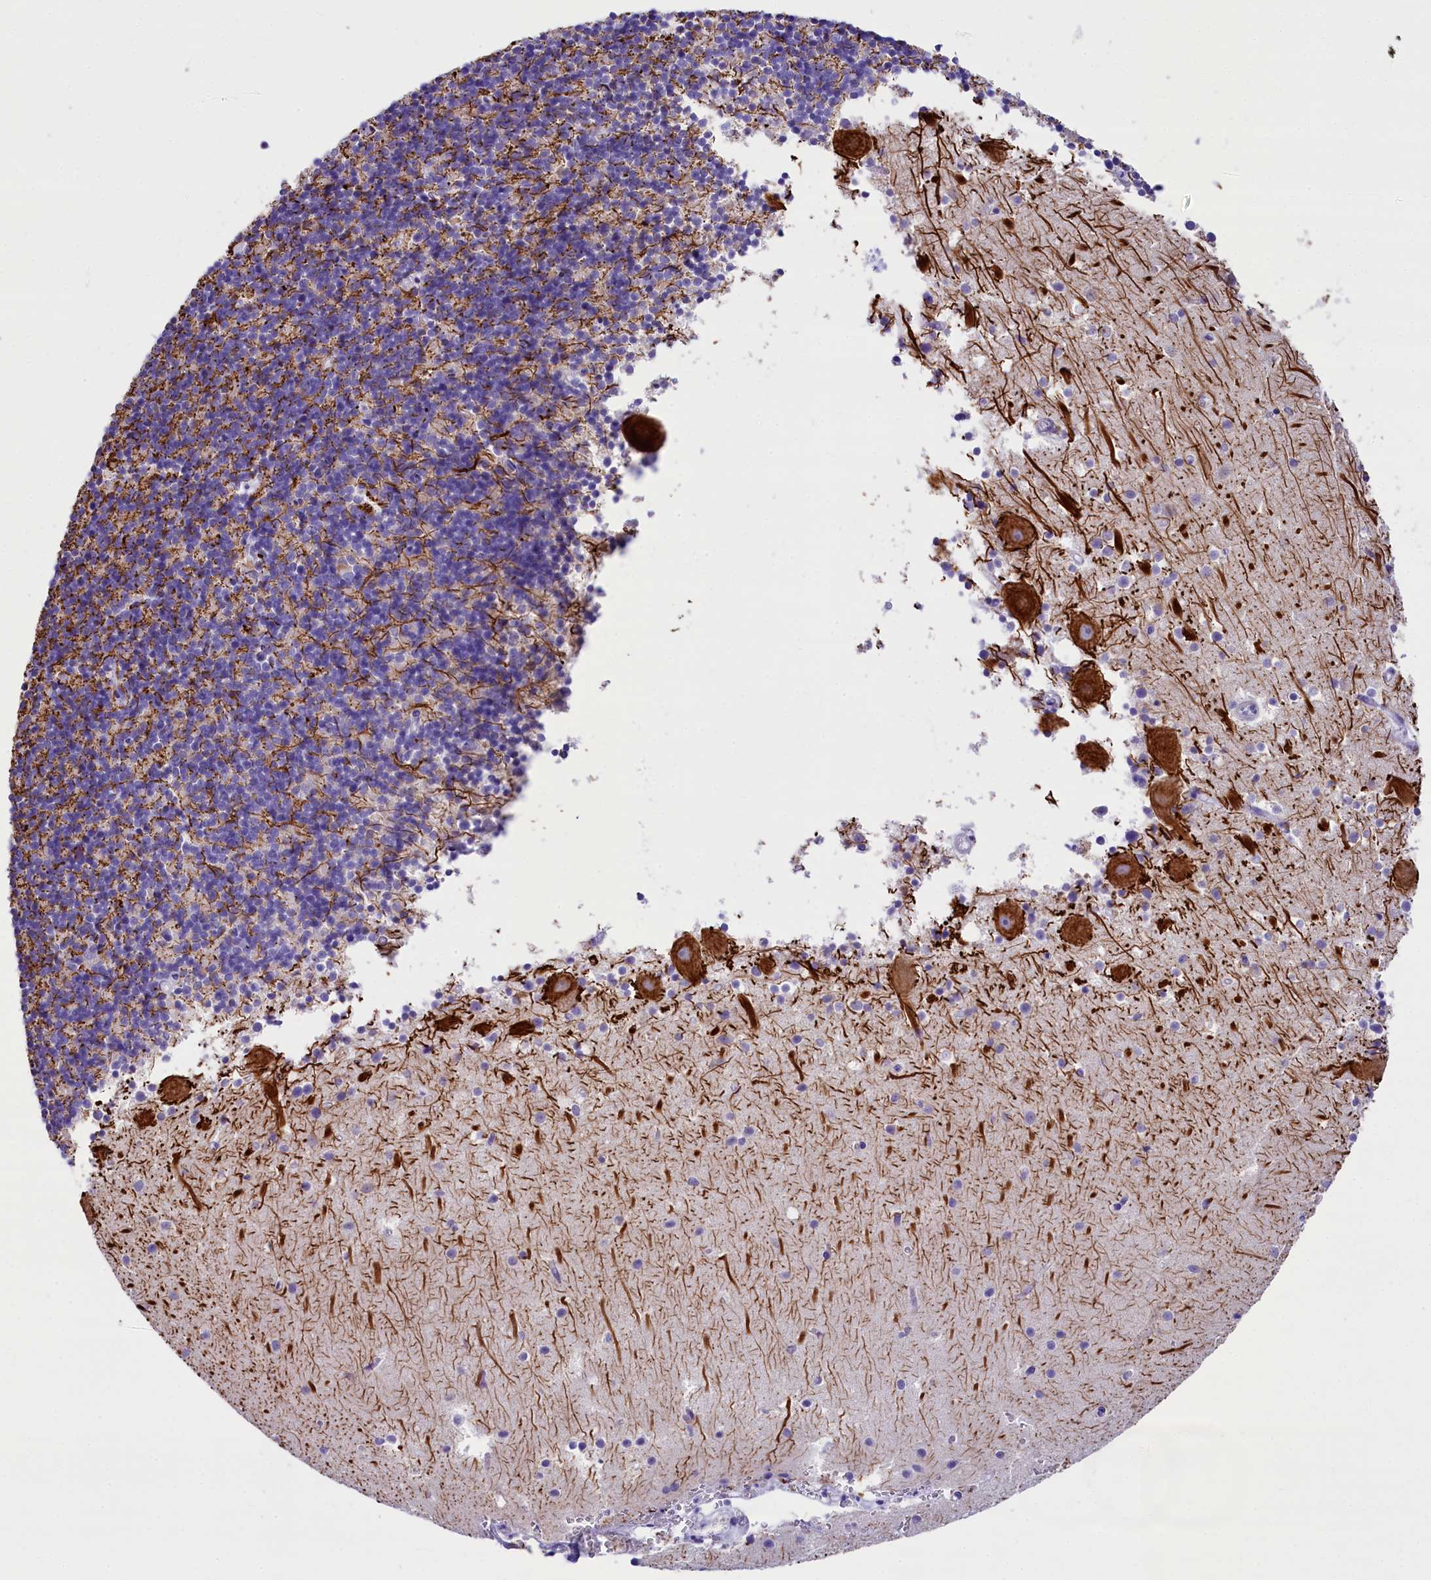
{"staining": {"intensity": "negative", "quantity": "none", "location": "none"}, "tissue": "cerebellum", "cell_type": "Cells in granular layer", "image_type": "normal", "snomed": [{"axis": "morphology", "description": "Normal tissue, NOS"}, {"axis": "topography", "description": "Cerebellum"}], "caption": "IHC of unremarkable cerebellum exhibits no staining in cells in granular layer. (DAB IHC with hematoxylin counter stain).", "gene": "SKIDA1", "patient": {"sex": "male", "age": 54}}